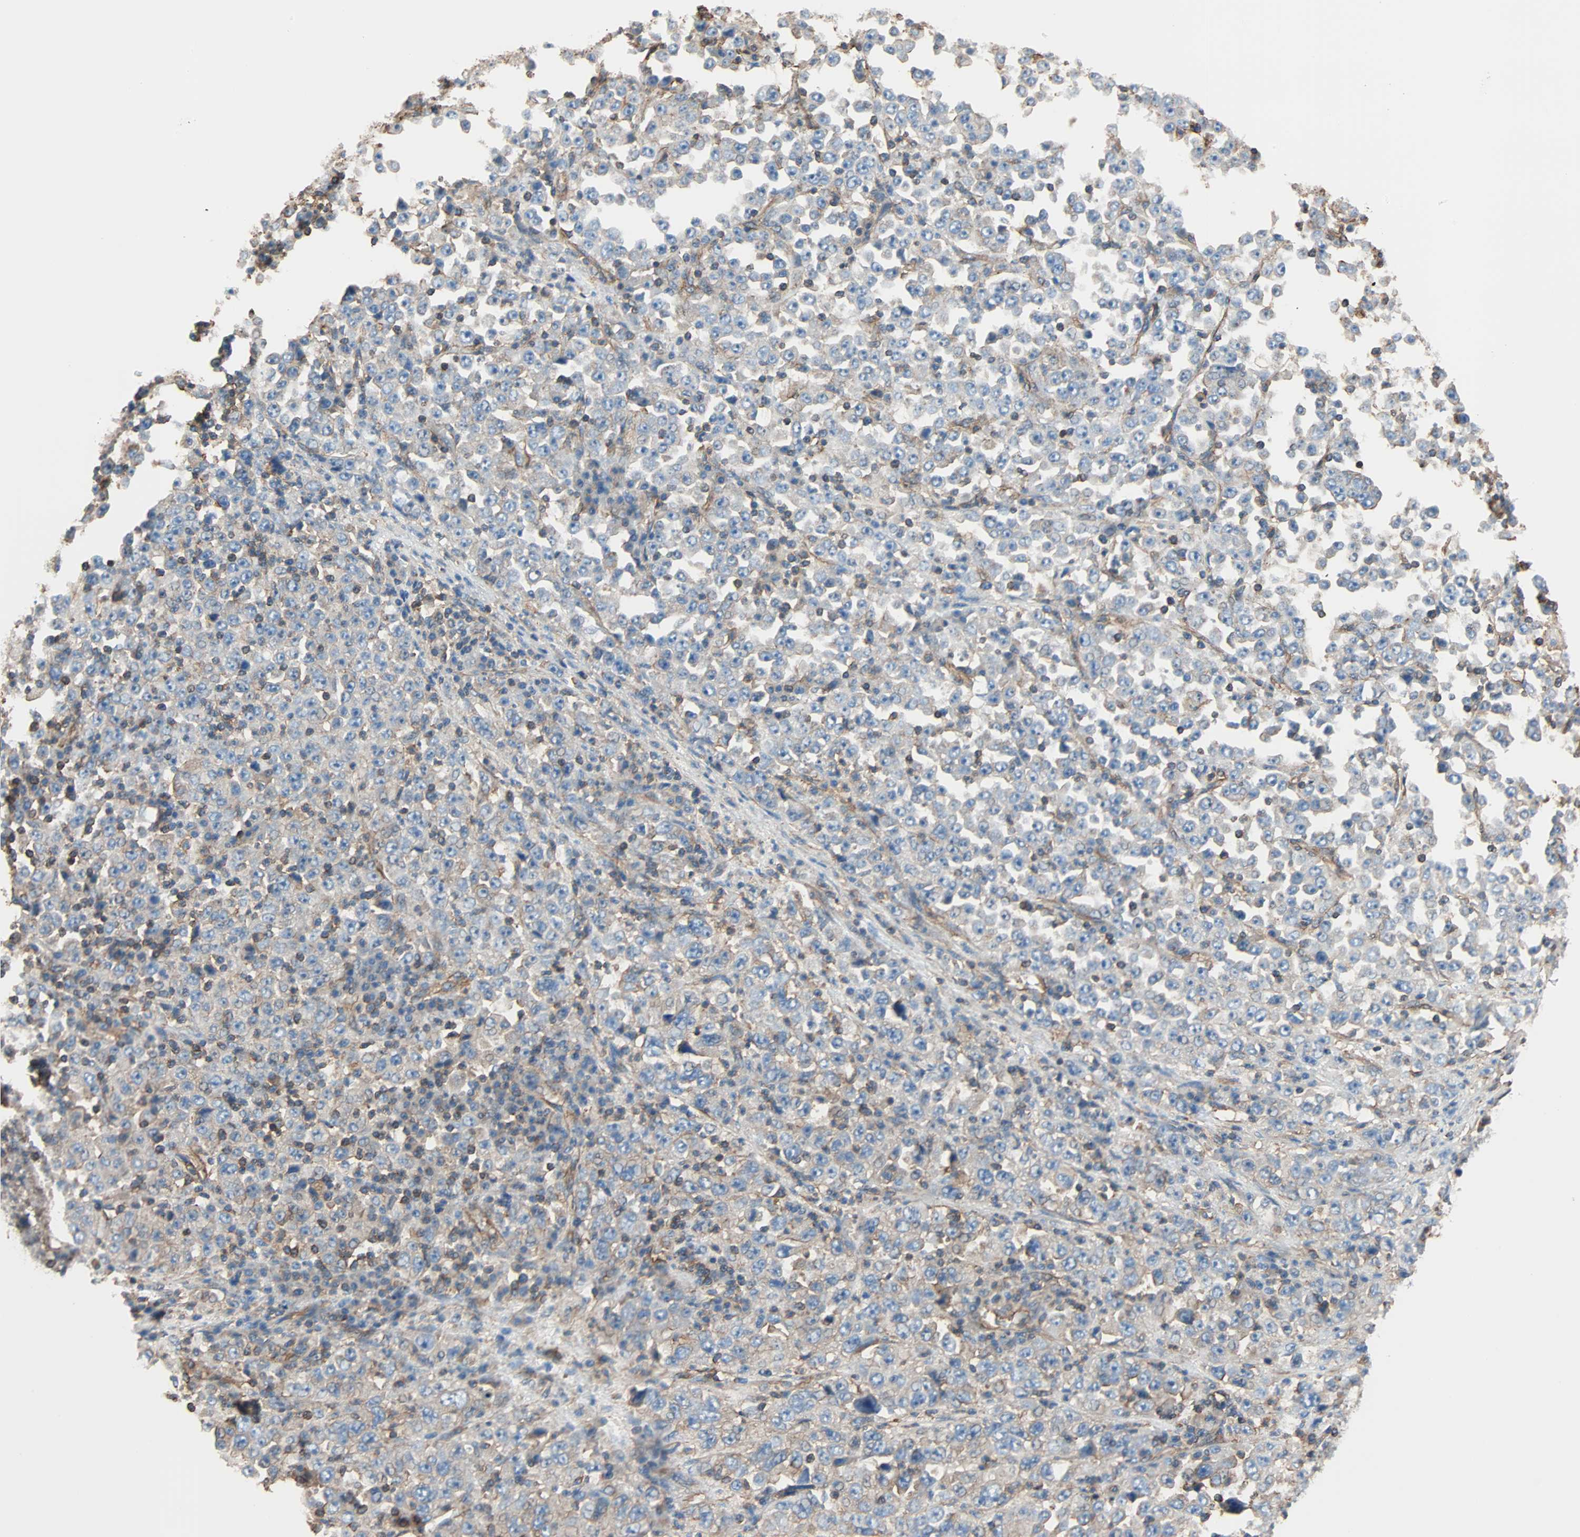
{"staining": {"intensity": "negative", "quantity": "none", "location": "none"}, "tissue": "stomach cancer", "cell_type": "Tumor cells", "image_type": "cancer", "snomed": [{"axis": "morphology", "description": "Normal tissue, NOS"}, {"axis": "morphology", "description": "Adenocarcinoma, NOS"}, {"axis": "topography", "description": "Stomach, upper"}, {"axis": "topography", "description": "Stomach"}], "caption": "This photomicrograph is of stomach adenocarcinoma stained with IHC to label a protein in brown with the nuclei are counter-stained blue. There is no staining in tumor cells.", "gene": "GALNT10", "patient": {"sex": "male", "age": 59}}